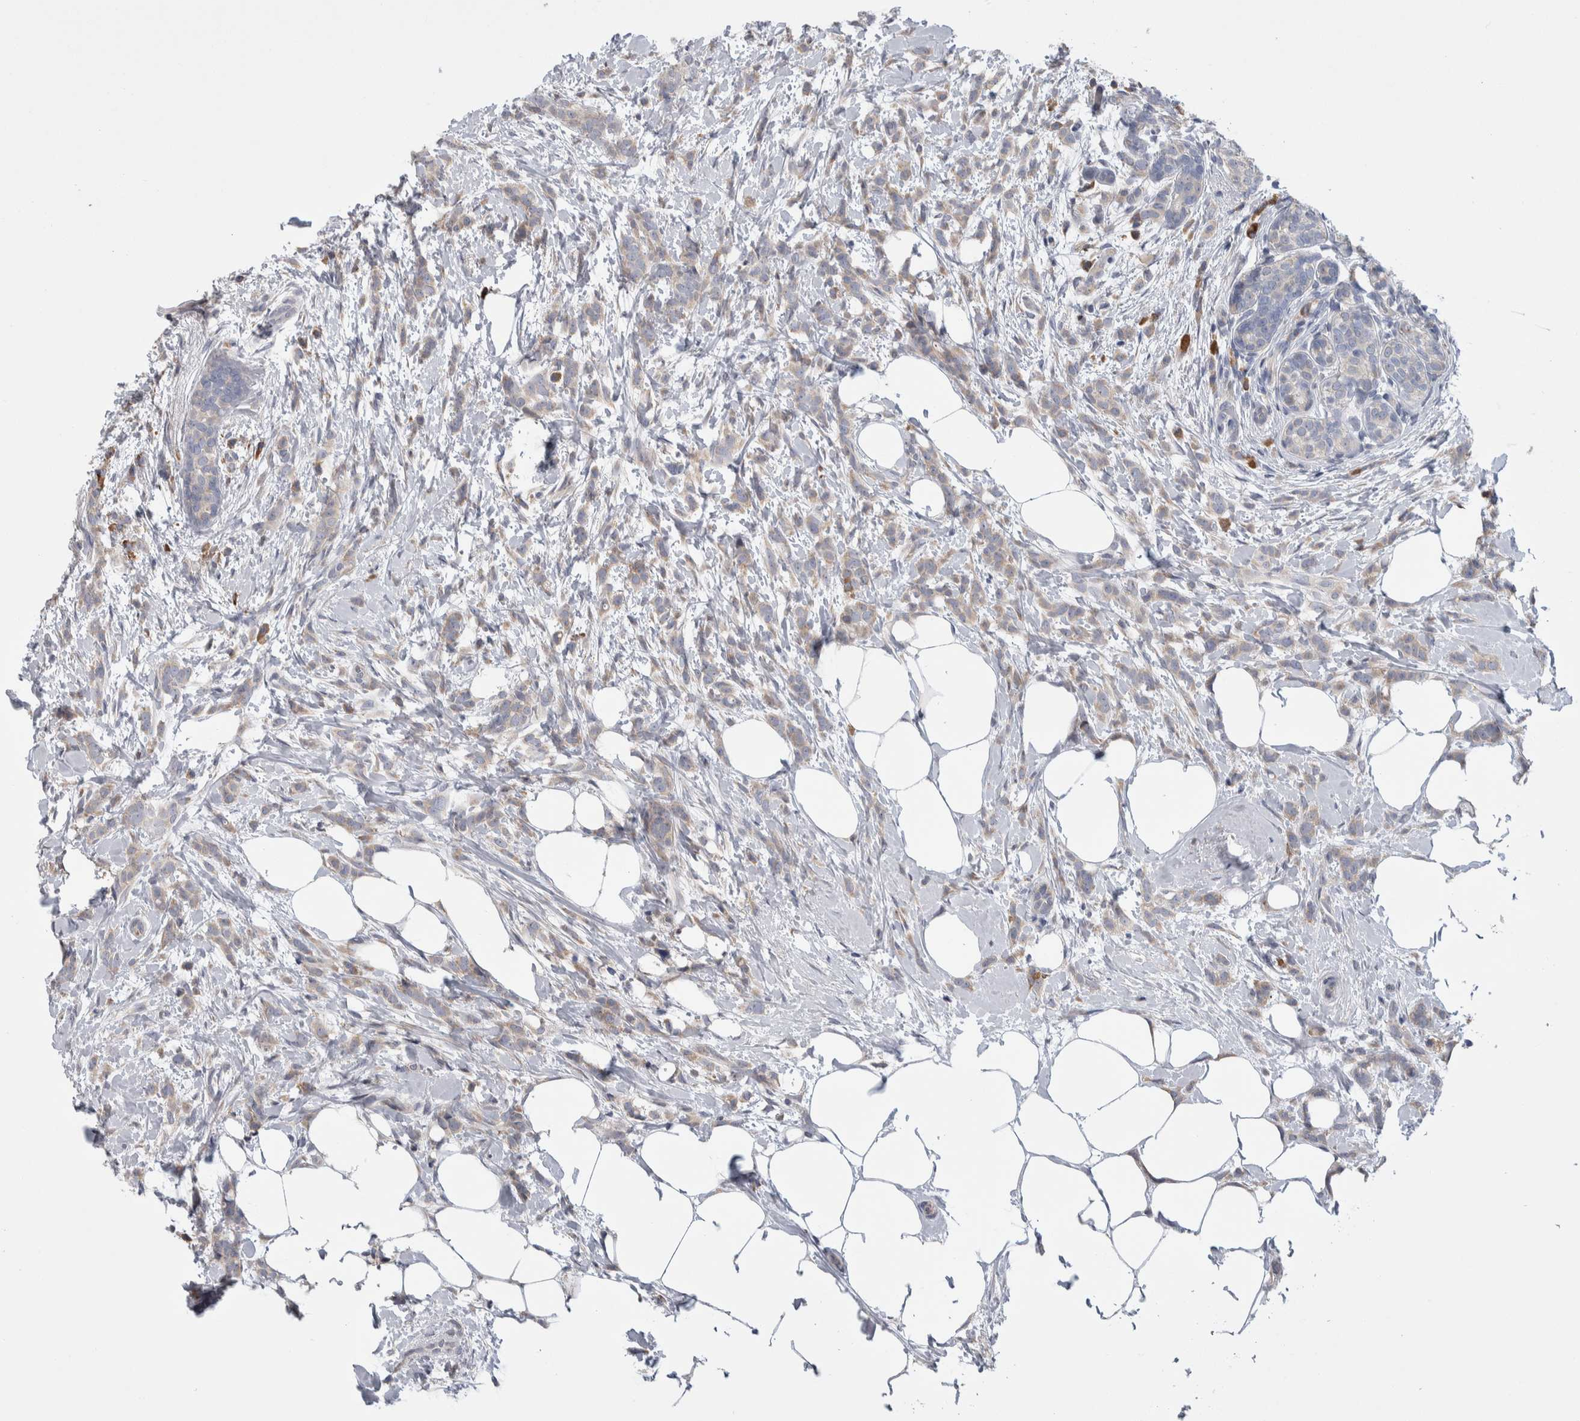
{"staining": {"intensity": "weak", "quantity": ">75%", "location": "cytoplasmic/membranous"}, "tissue": "breast cancer", "cell_type": "Tumor cells", "image_type": "cancer", "snomed": [{"axis": "morphology", "description": "Lobular carcinoma, in situ"}, {"axis": "morphology", "description": "Lobular carcinoma"}, {"axis": "topography", "description": "Breast"}], "caption": "Immunohistochemistry of human breast cancer shows low levels of weak cytoplasmic/membranous expression in approximately >75% of tumor cells.", "gene": "IBTK", "patient": {"sex": "female", "age": 41}}